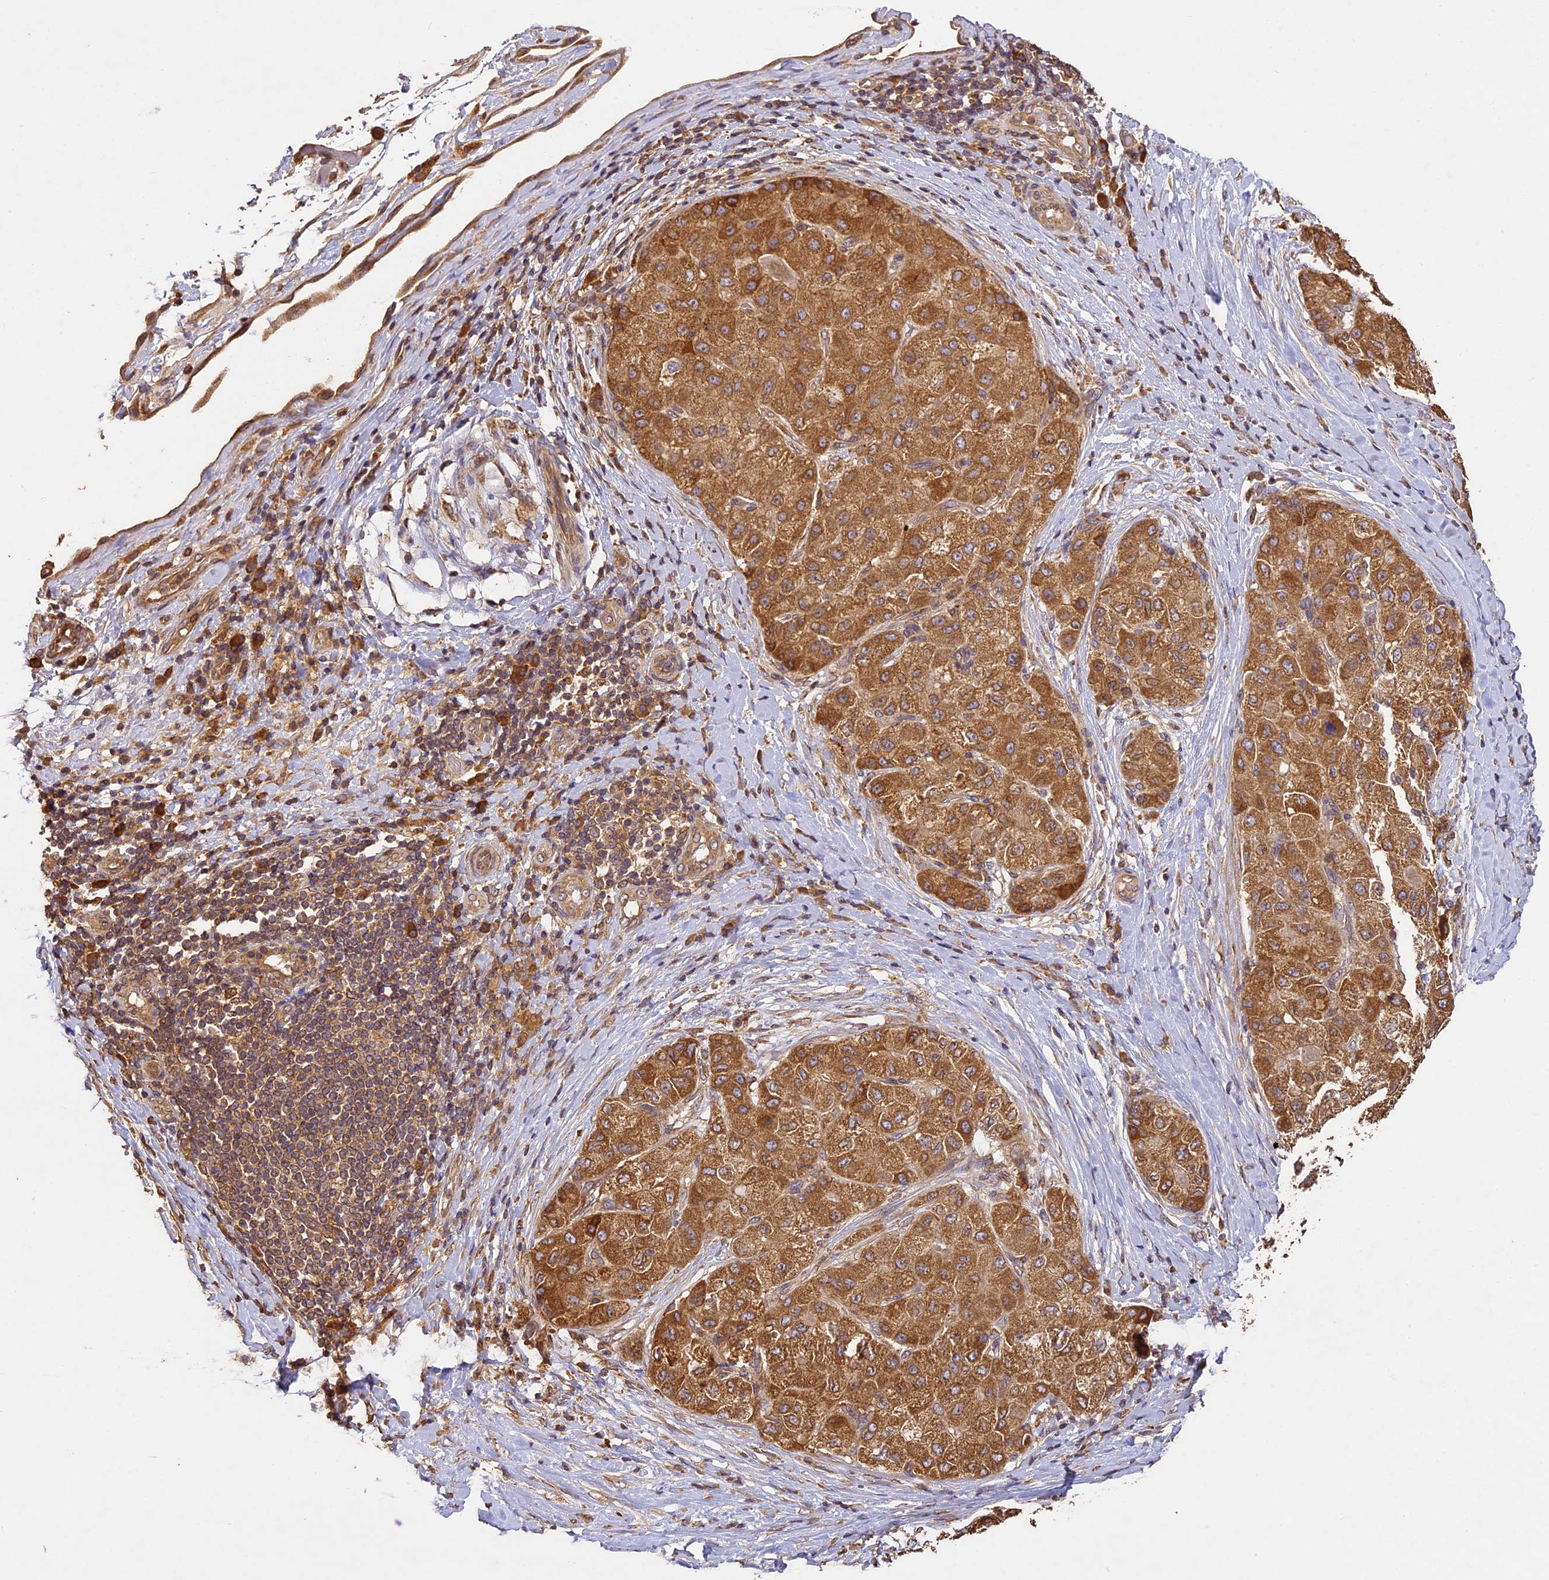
{"staining": {"intensity": "moderate", "quantity": ">75%", "location": "cytoplasmic/membranous"}, "tissue": "liver cancer", "cell_type": "Tumor cells", "image_type": "cancer", "snomed": [{"axis": "morphology", "description": "Carcinoma, Hepatocellular, NOS"}, {"axis": "topography", "description": "Liver"}], "caption": "Liver cancer was stained to show a protein in brown. There is medium levels of moderate cytoplasmic/membranous staining in about >75% of tumor cells.", "gene": "BRAP", "patient": {"sex": "male", "age": 80}}